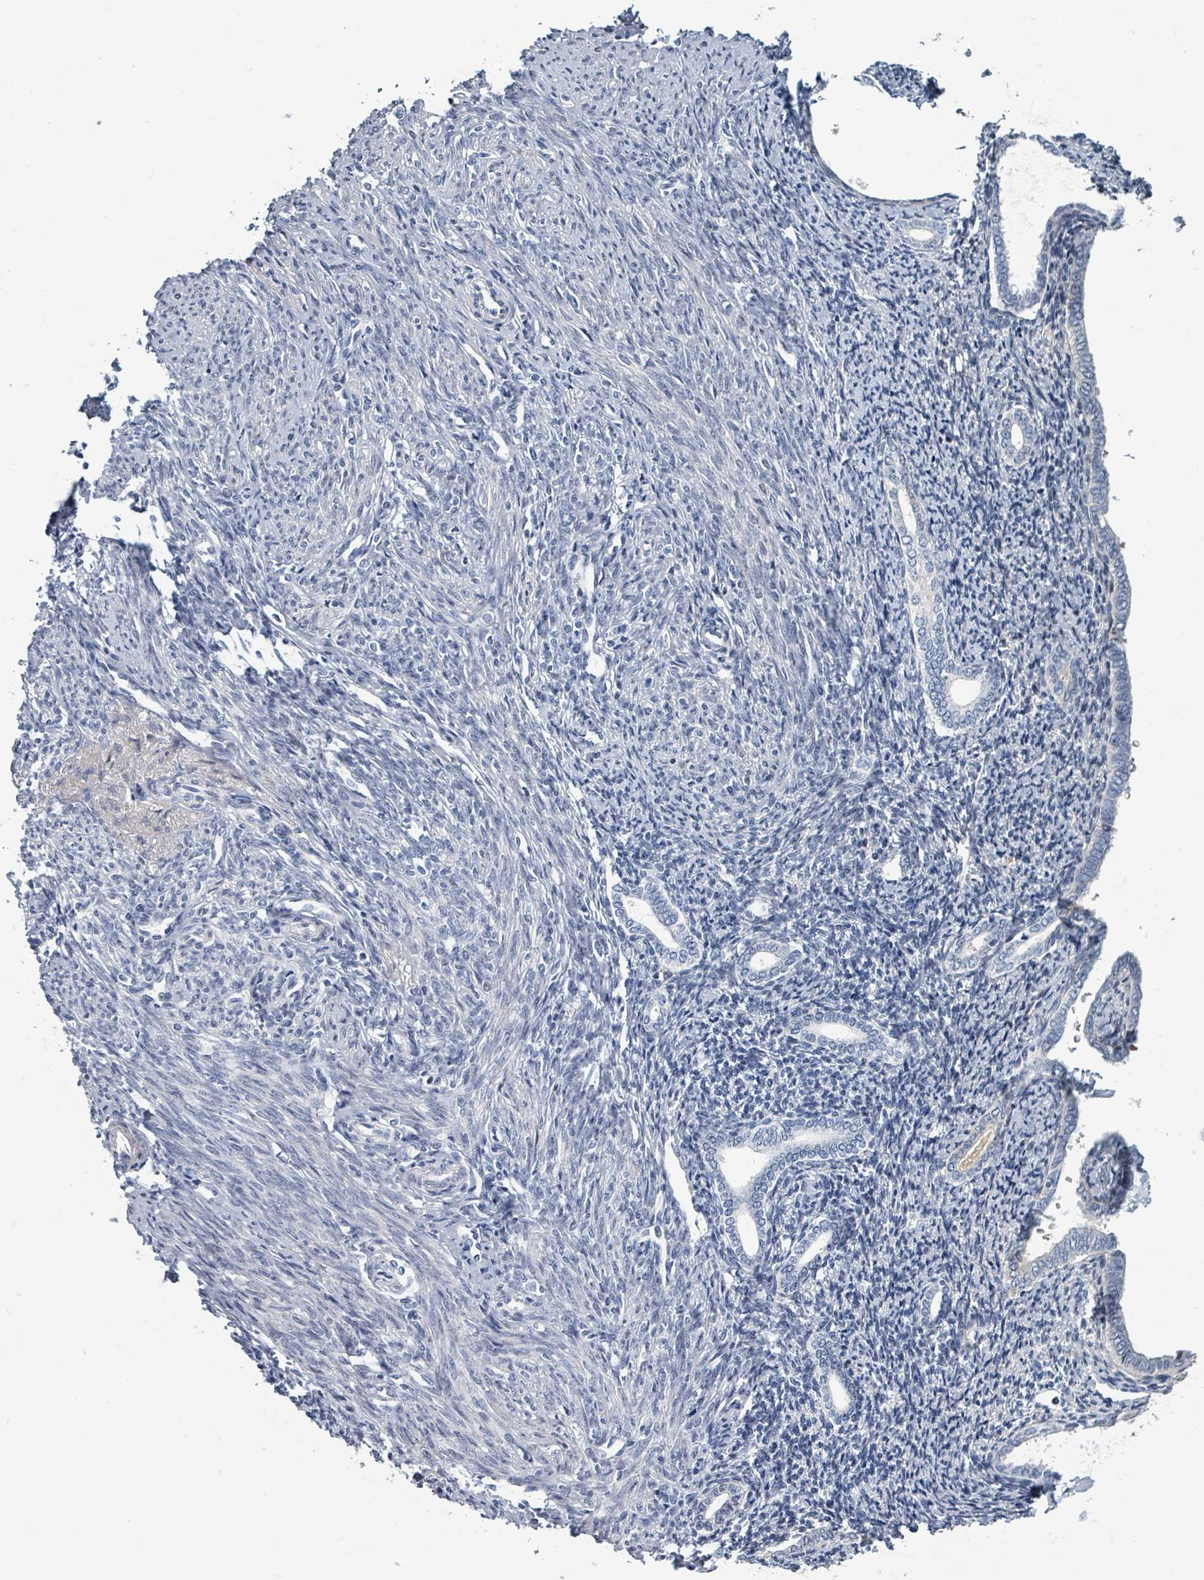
{"staining": {"intensity": "negative", "quantity": "none", "location": "none"}, "tissue": "endometrium", "cell_type": "Cells in endometrial stroma", "image_type": "normal", "snomed": [{"axis": "morphology", "description": "Normal tissue, NOS"}, {"axis": "topography", "description": "Endometrium"}], "caption": "The immunohistochemistry image has no significant expression in cells in endometrial stroma of endometrium.", "gene": "RAB33B", "patient": {"sex": "female", "age": 63}}